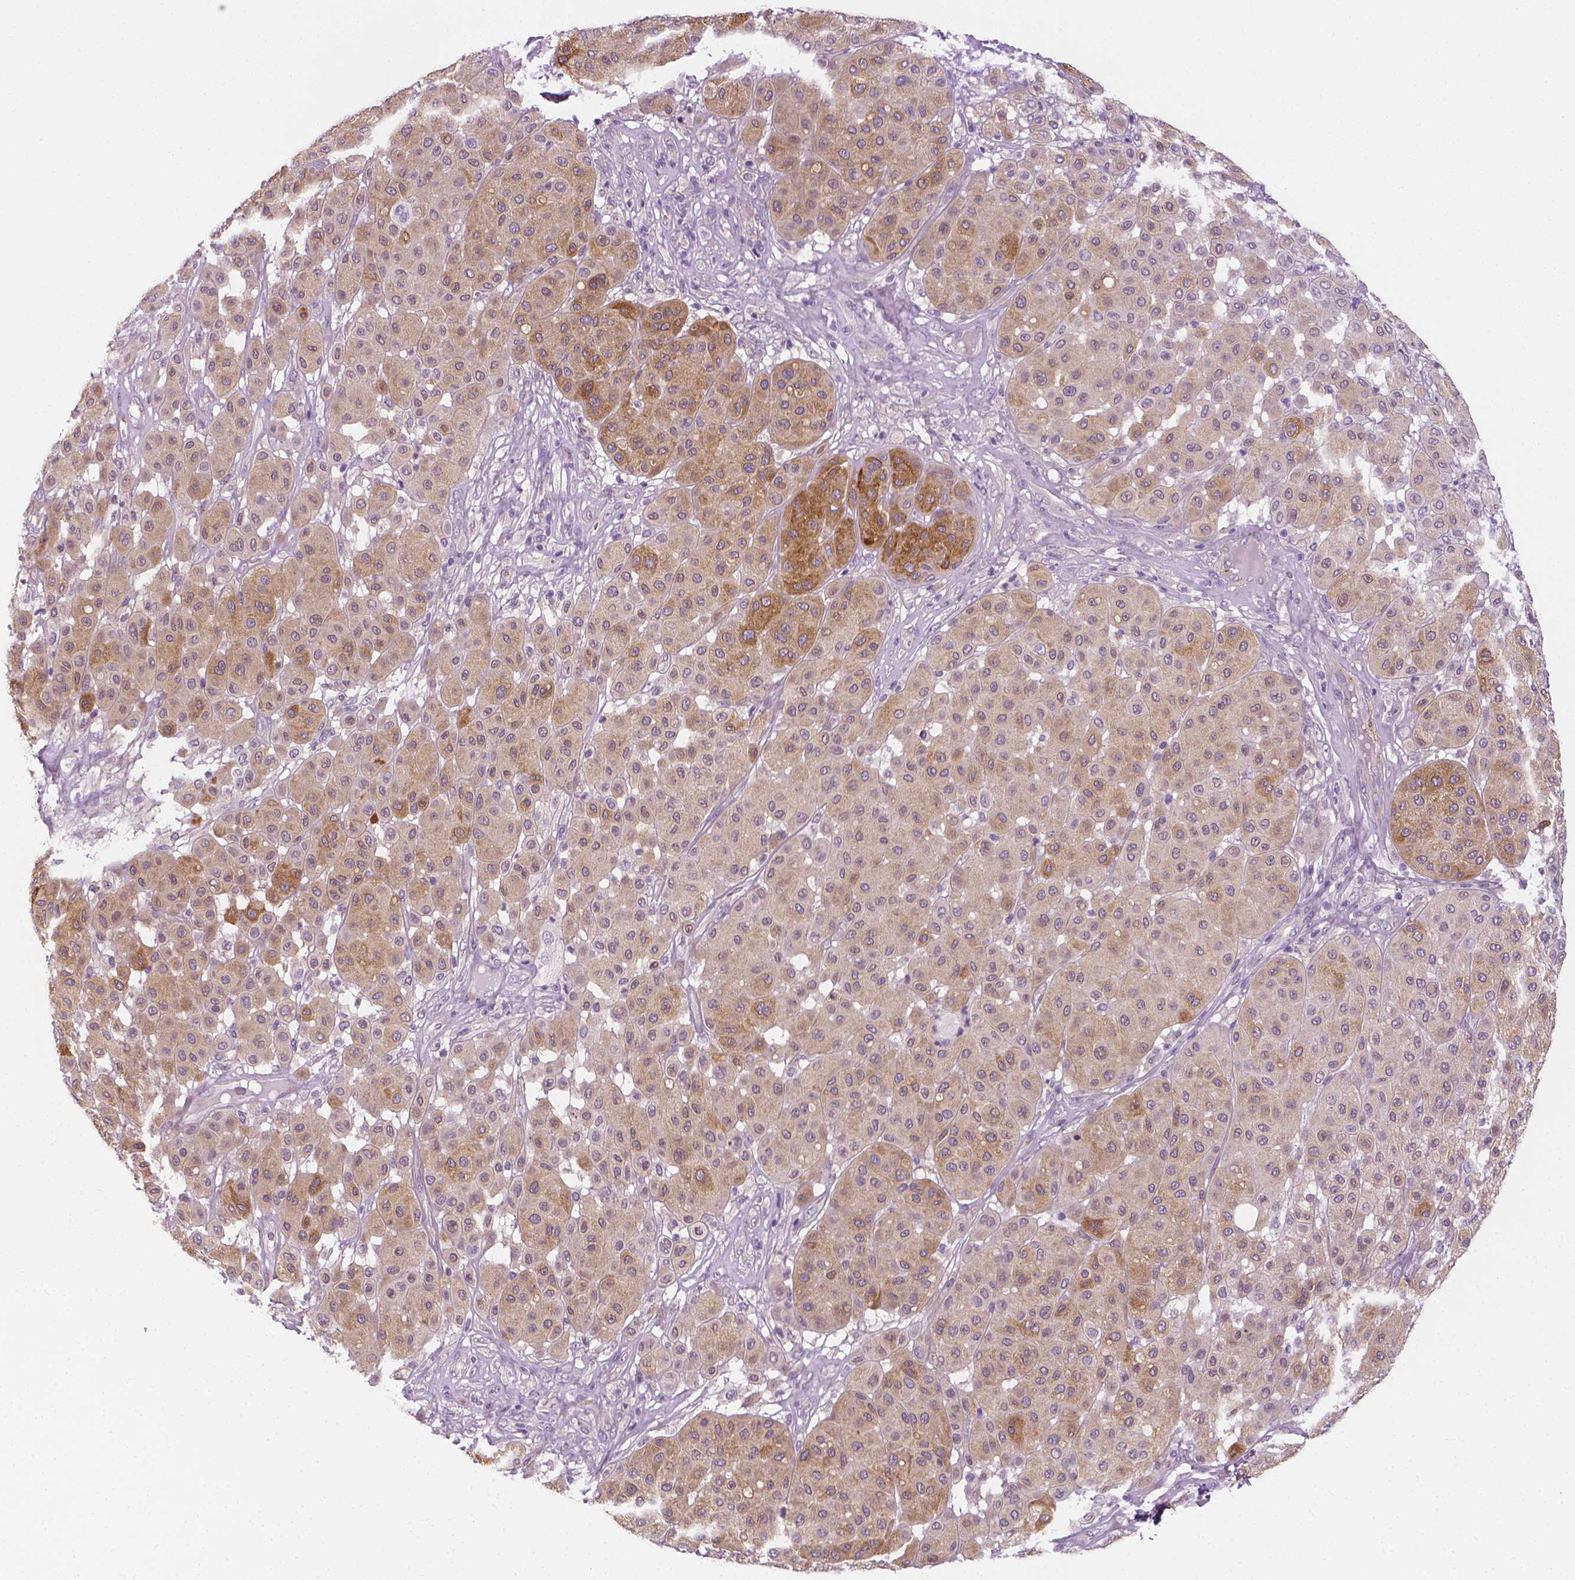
{"staining": {"intensity": "moderate", "quantity": "25%-75%", "location": "cytoplasmic/membranous"}, "tissue": "melanoma", "cell_type": "Tumor cells", "image_type": "cancer", "snomed": [{"axis": "morphology", "description": "Malignant melanoma, Metastatic site"}, {"axis": "topography", "description": "Smooth muscle"}], "caption": "This image demonstrates immunohistochemistry staining of melanoma, with medium moderate cytoplasmic/membranous positivity in approximately 25%-75% of tumor cells.", "gene": "MCOLN3", "patient": {"sex": "male", "age": 41}}